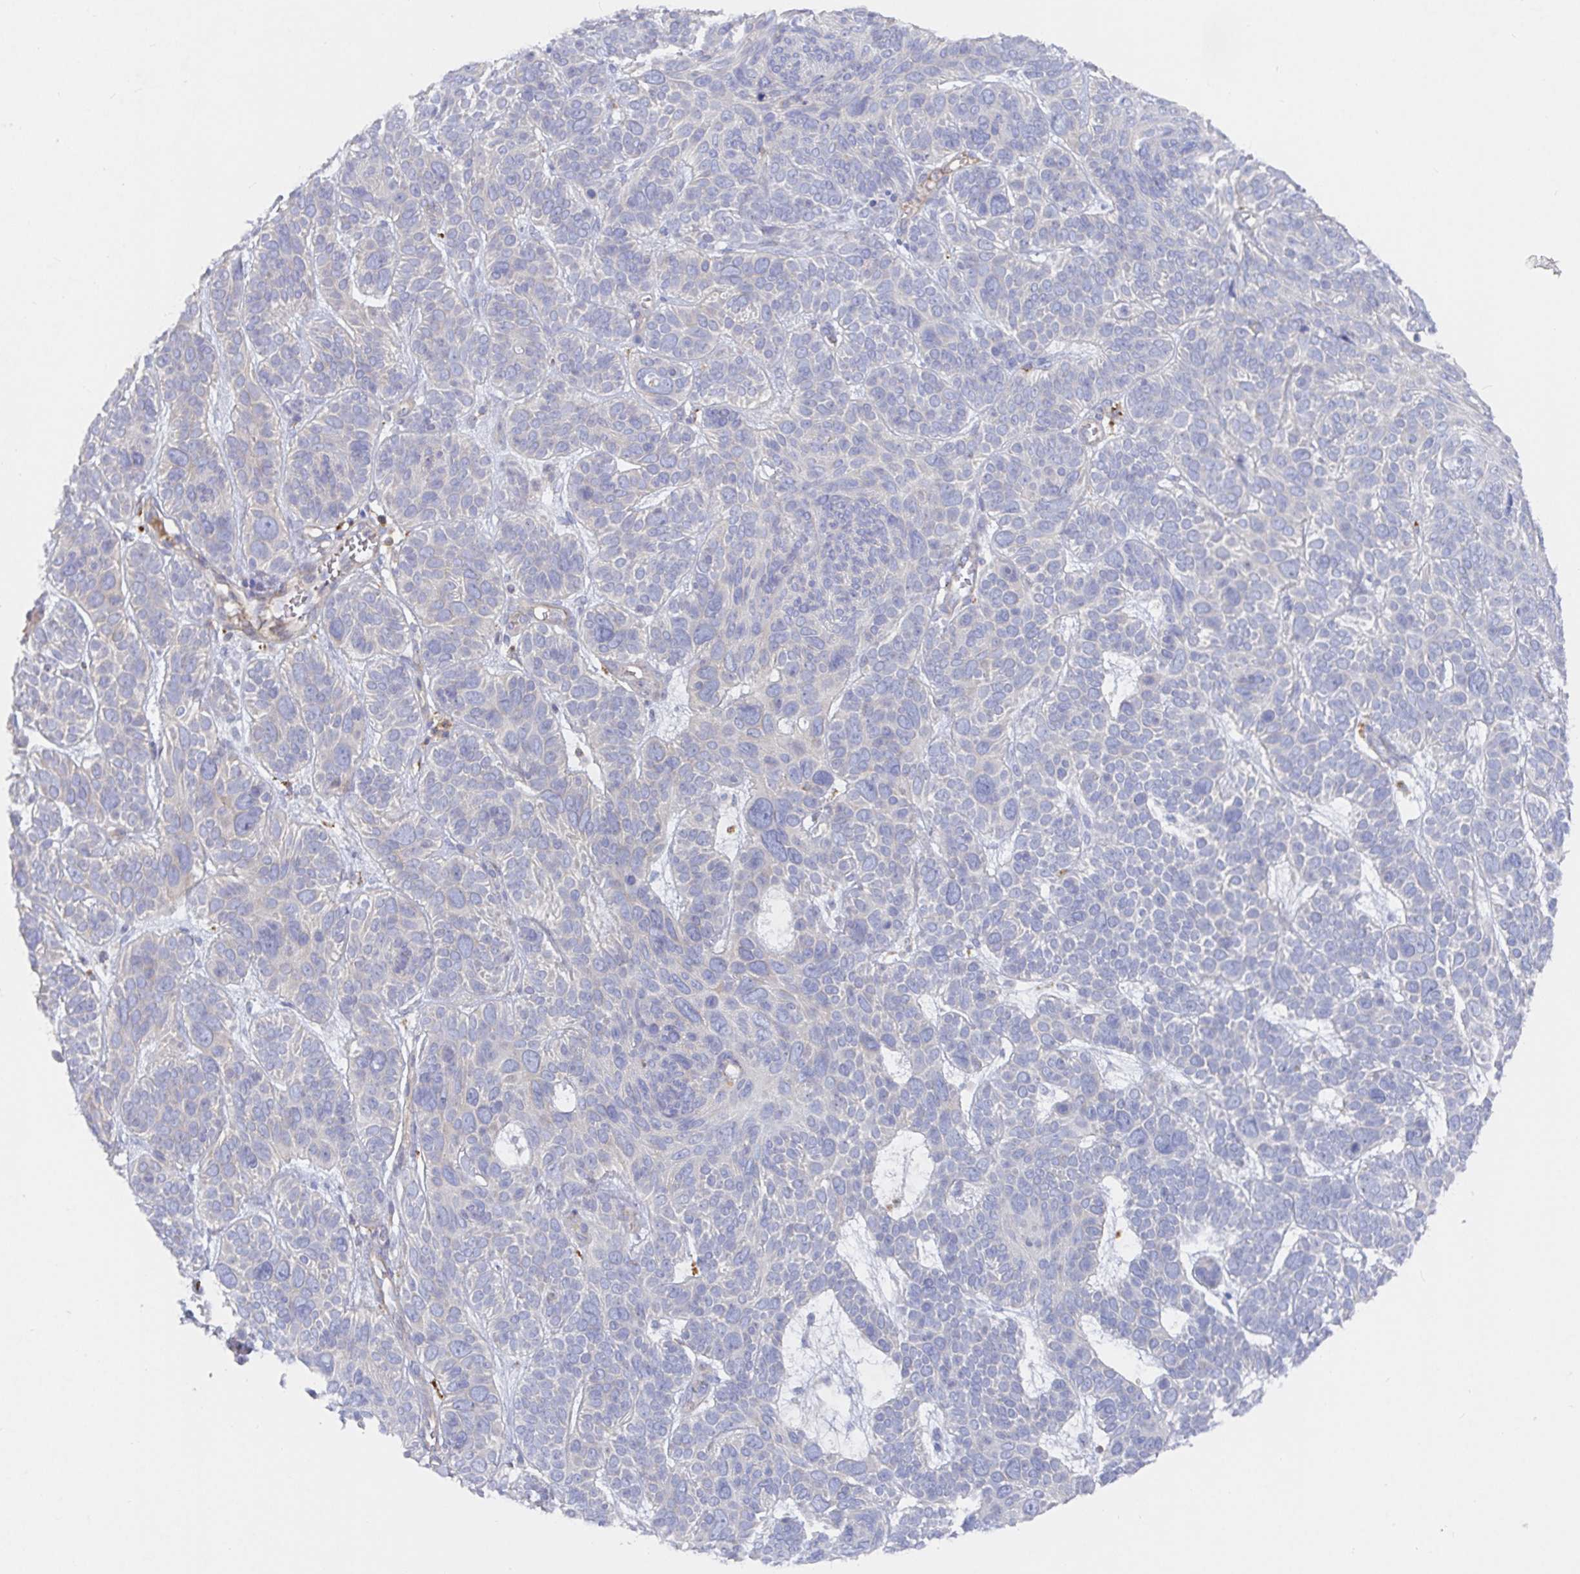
{"staining": {"intensity": "negative", "quantity": "none", "location": "none"}, "tissue": "skin cancer", "cell_type": "Tumor cells", "image_type": "cancer", "snomed": [{"axis": "morphology", "description": "Basal cell carcinoma"}, {"axis": "topography", "description": "Skin"}, {"axis": "topography", "description": "Skin of face"}], "caption": "The photomicrograph displays no staining of tumor cells in skin cancer (basal cell carcinoma).", "gene": "IRAK2", "patient": {"sex": "male", "age": 73}}